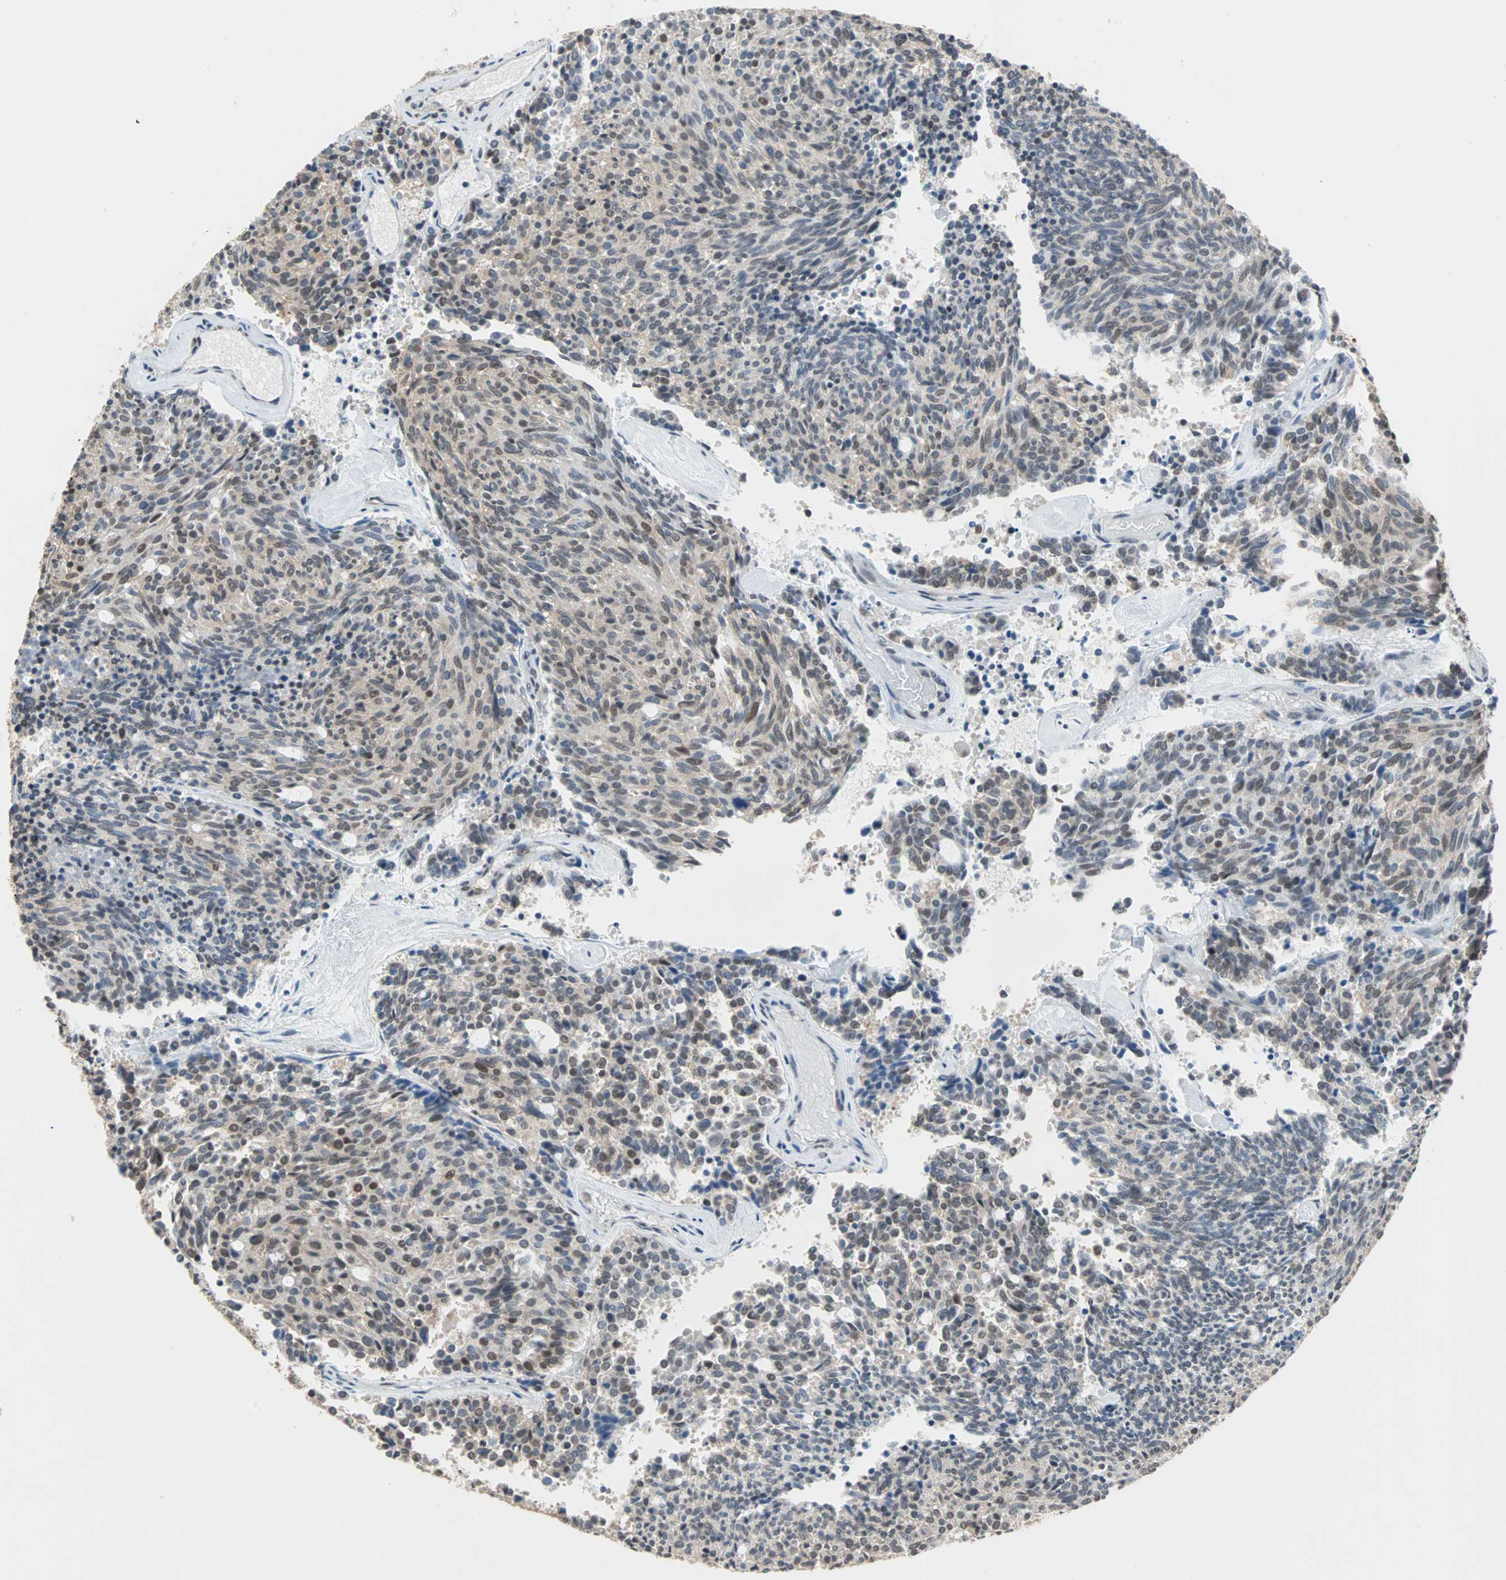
{"staining": {"intensity": "weak", "quantity": "25%-75%", "location": "nuclear"}, "tissue": "carcinoid", "cell_type": "Tumor cells", "image_type": "cancer", "snomed": [{"axis": "morphology", "description": "Carcinoid, malignant, NOS"}, {"axis": "topography", "description": "Pancreas"}], "caption": "The immunohistochemical stain labels weak nuclear expression in tumor cells of carcinoid tissue.", "gene": "DAZAP1", "patient": {"sex": "female", "age": 54}}